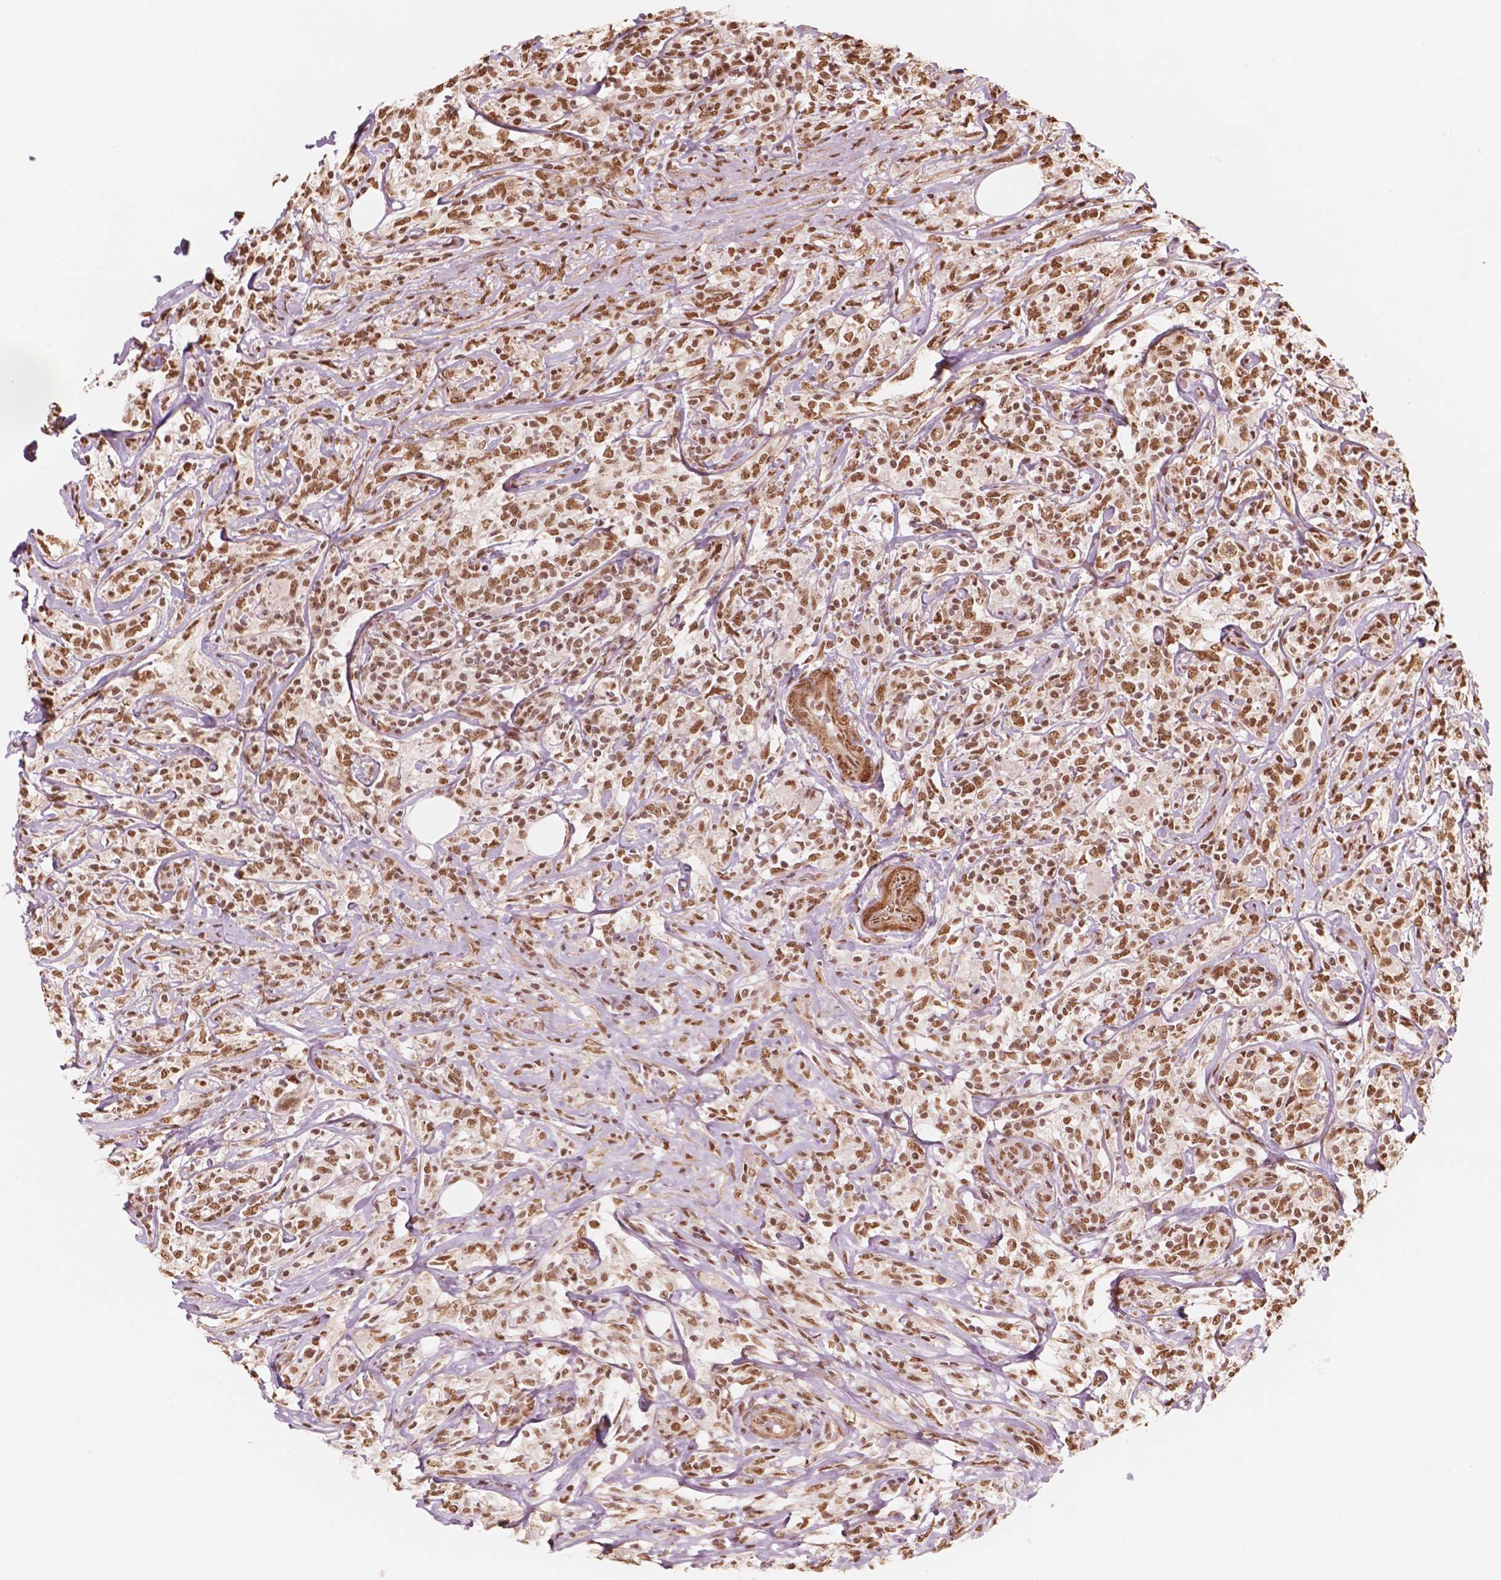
{"staining": {"intensity": "moderate", "quantity": ">75%", "location": "nuclear"}, "tissue": "lymphoma", "cell_type": "Tumor cells", "image_type": "cancer", "snomed": [{"axis": "morphology", "description": "Malignant lymphoma, non-Hodgkin's type, High grade"}, {"axis": "topography", "description": "Lymph node"}], "caption": "Protein expression analysis of lymphoma exhibits moderate nuclear staining in approximately >75% of tumor cells.", "gene": "GTF3C5", "patient": {"sex": "female", "age": 84}}